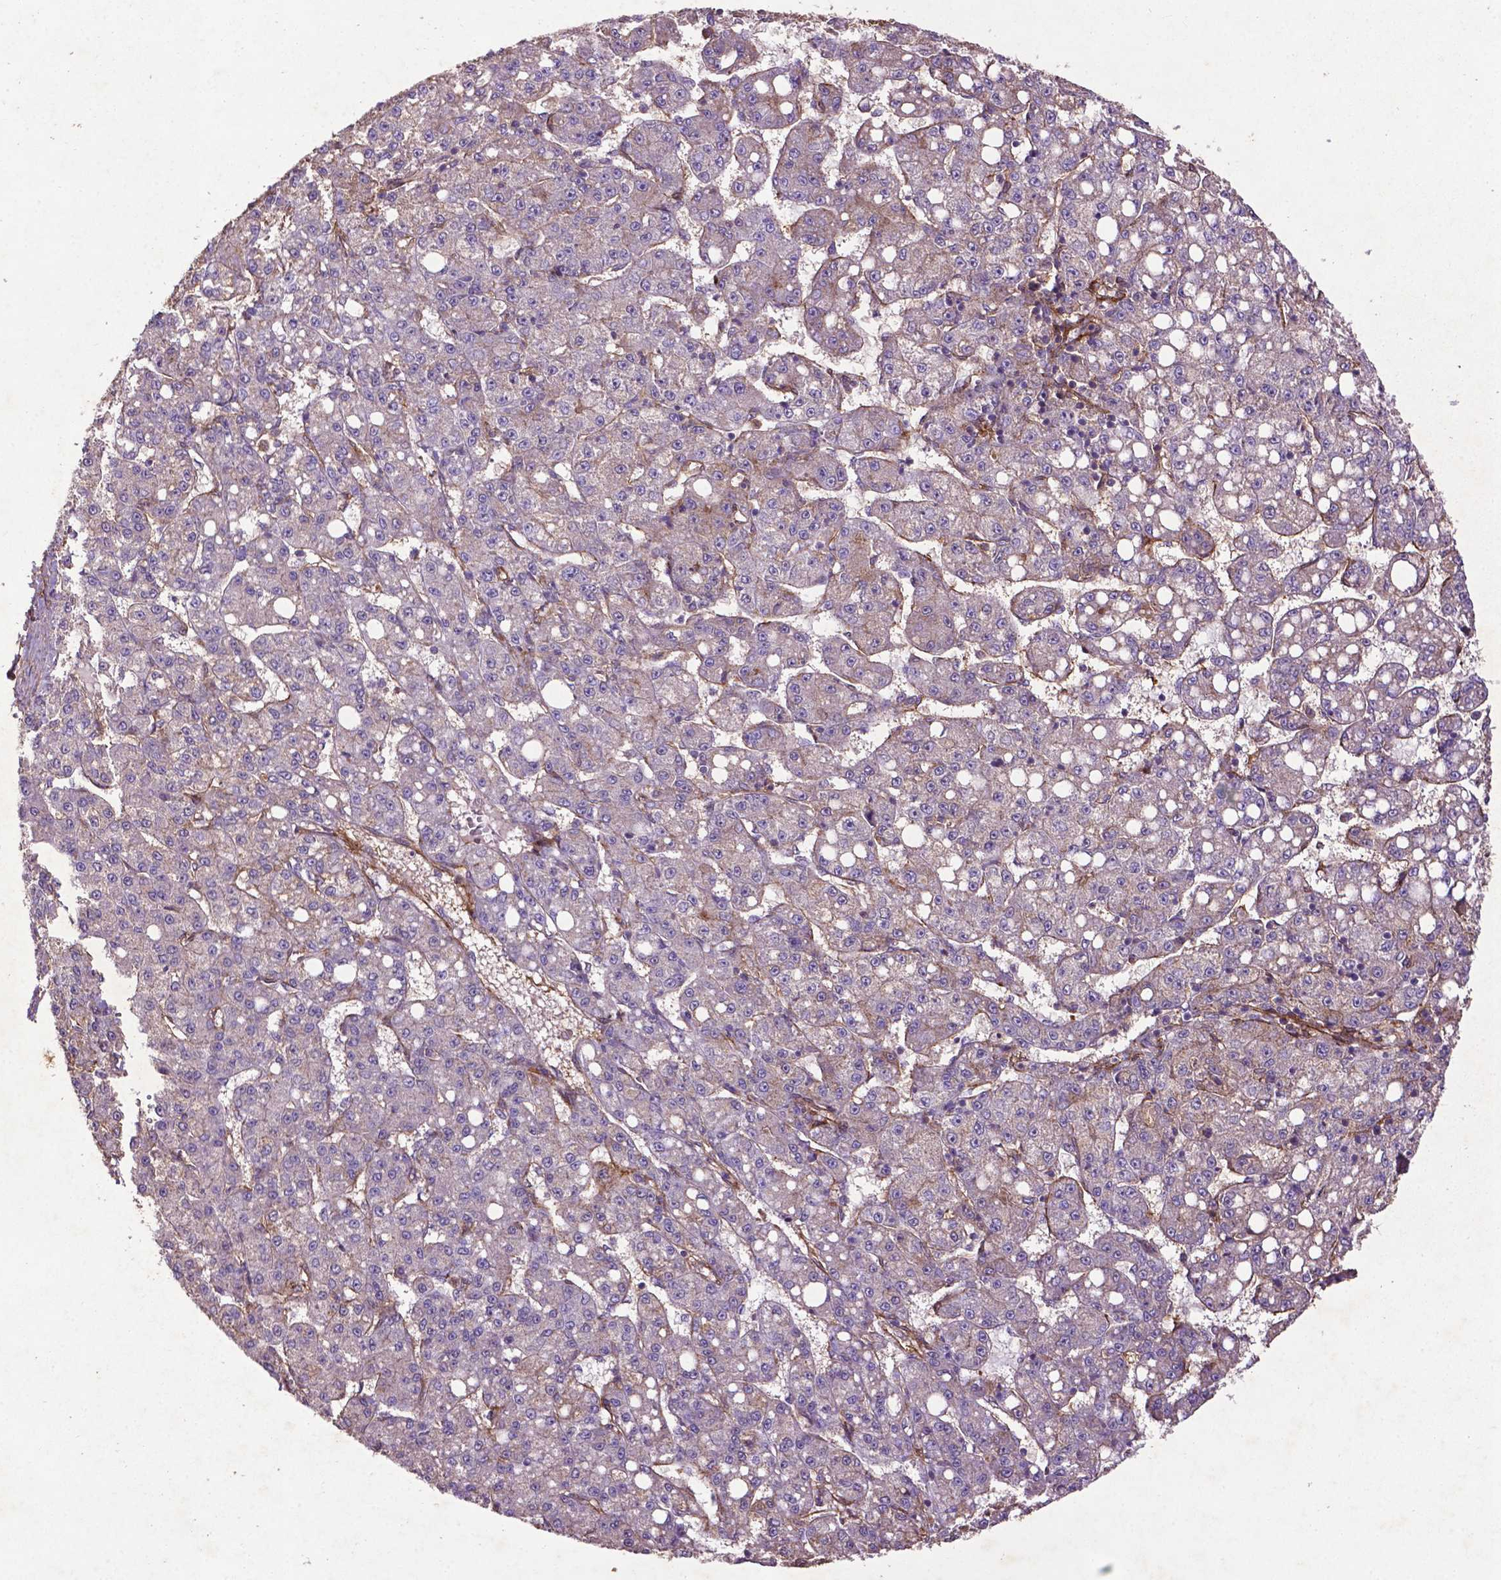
{"staining": {"intensity": "negative", "quantity": "none", "location": "none"}, "tissue": "liver cancer", "cell_type": "Tumor cells", "image_type": "cancer", "snomed": [{"axis": "morphology", "description": "Carcinoma, Hepatocellular, NOS"}, {"axis": "topography", "description": "Liver"}], "caption": "IHC of hepatocellular carcinoma (liver) demonstrates no staining in tumor cells.", "gene": "RRAS", "patient": {"sex": "female", "age": 65}}